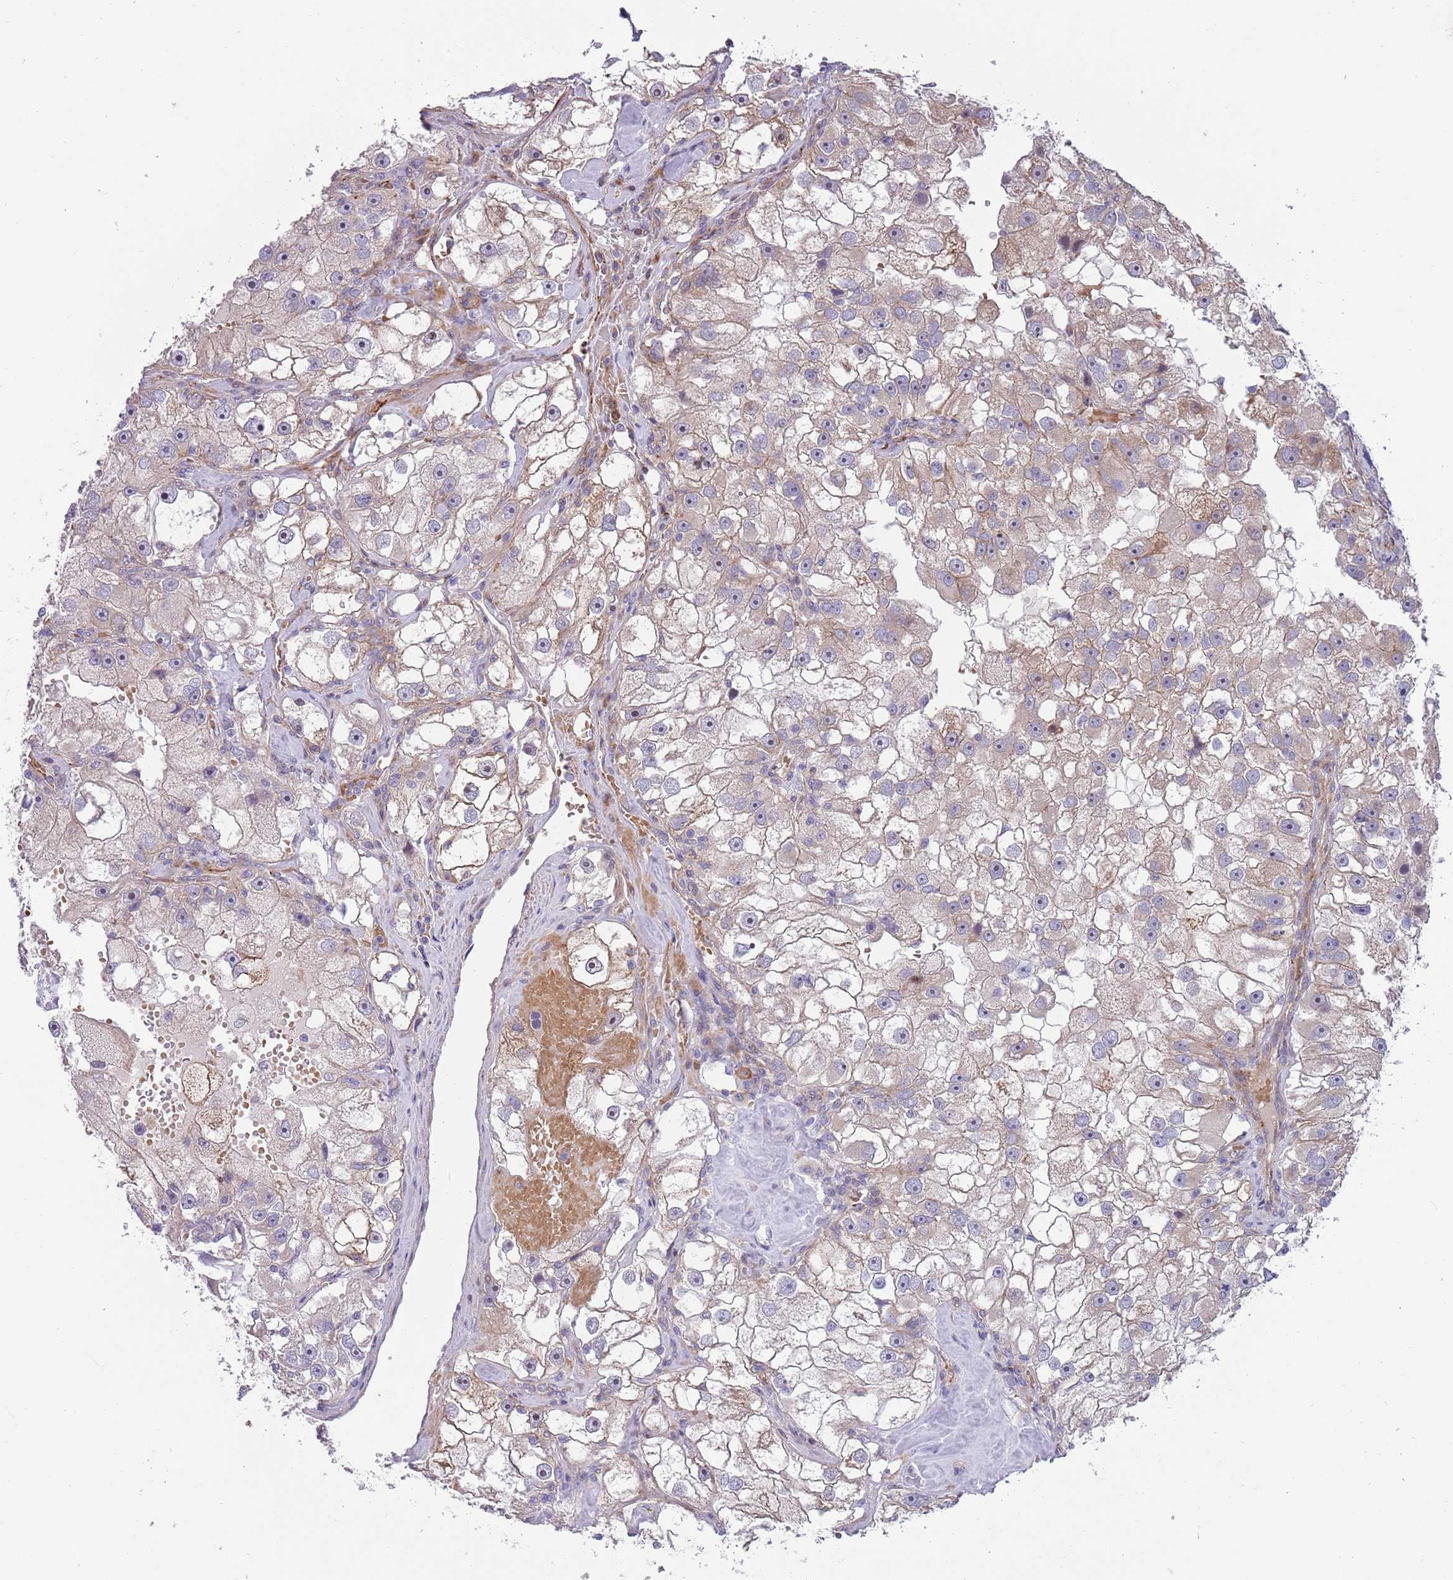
{"staining": {"intensity": "weak", "quantity": "<25%", "location": "cytoplasmic/membranous"}, "tissue": "renal cancer", "cell_type": "Tumor cells", "image_type": "cancer", "snomed": [{"axis": "morphology", "description": "Adenocarcinoma, NOS"}, {"axis": "topography", "description": "Kidney"}], "caption": "IHC image of neoplastic tissue: renal adenocarcinoma stained with DAB demonstrates no significant protein staining in tumor cells.", "gene": "ITGB6", "patient": {"sex": "male", "age": 63}}